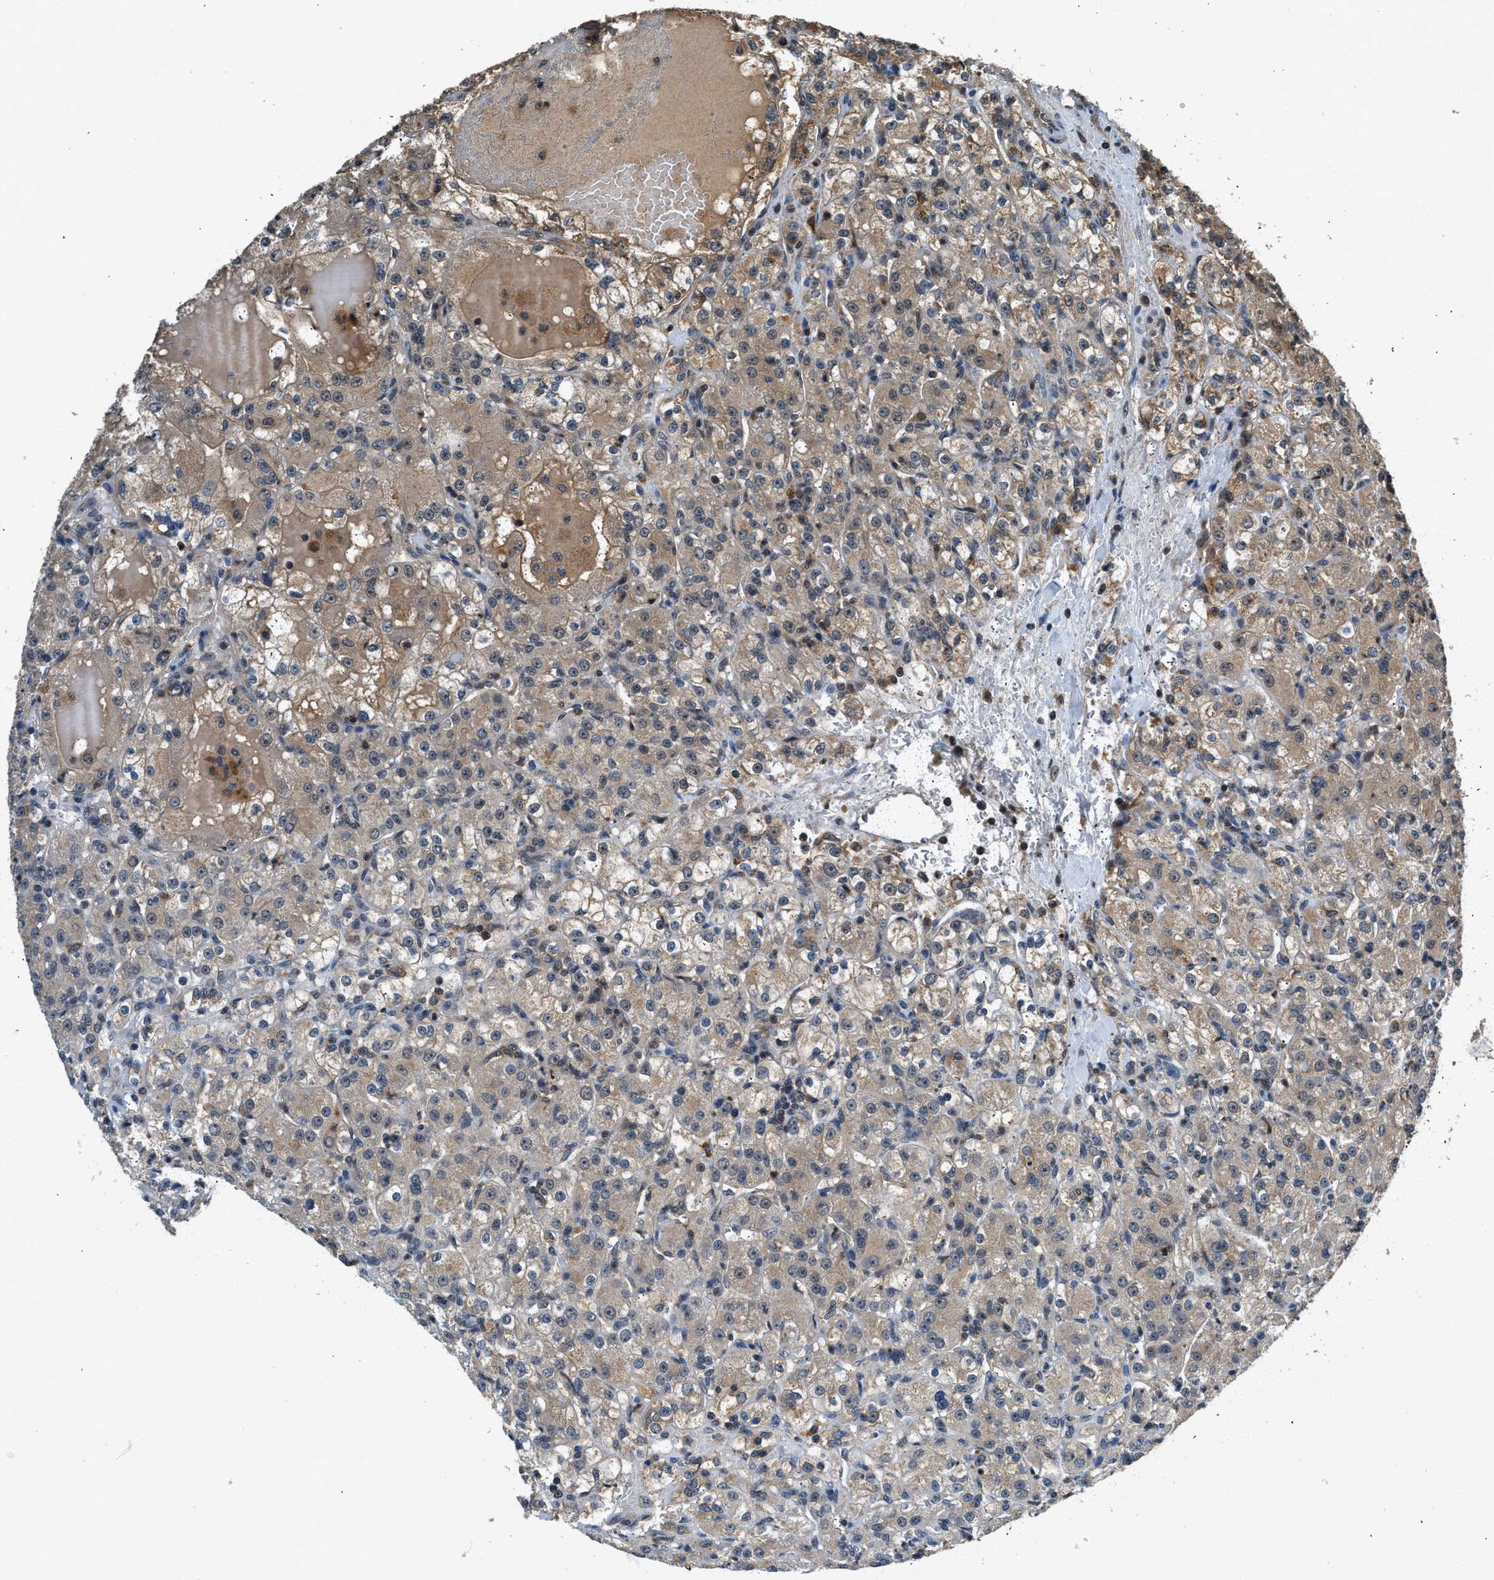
{"staining": {"intensity": "weak", "quantity": ">75%", "location": "cytoplasmic/membranous"}, "tissue": "renal cancer", "cell_type": "Tumor cells", "image_type": "cancer", "snomed": [{"axis": "morphology", "description": "Normal tissue, NOS"}, {"axis": "morphology", "description": "Adenocarcinoma, NOS"}, {"axis": "topography", "description": "Kidney"}], "caption": "Weak cytoplasmic/membranous expression for a protein is appreciated in approximately >75% of tumor cells of renal cancer using IHC.", "gene": "SLC15A4", "patient": {"sex": "male", "age": 61}}